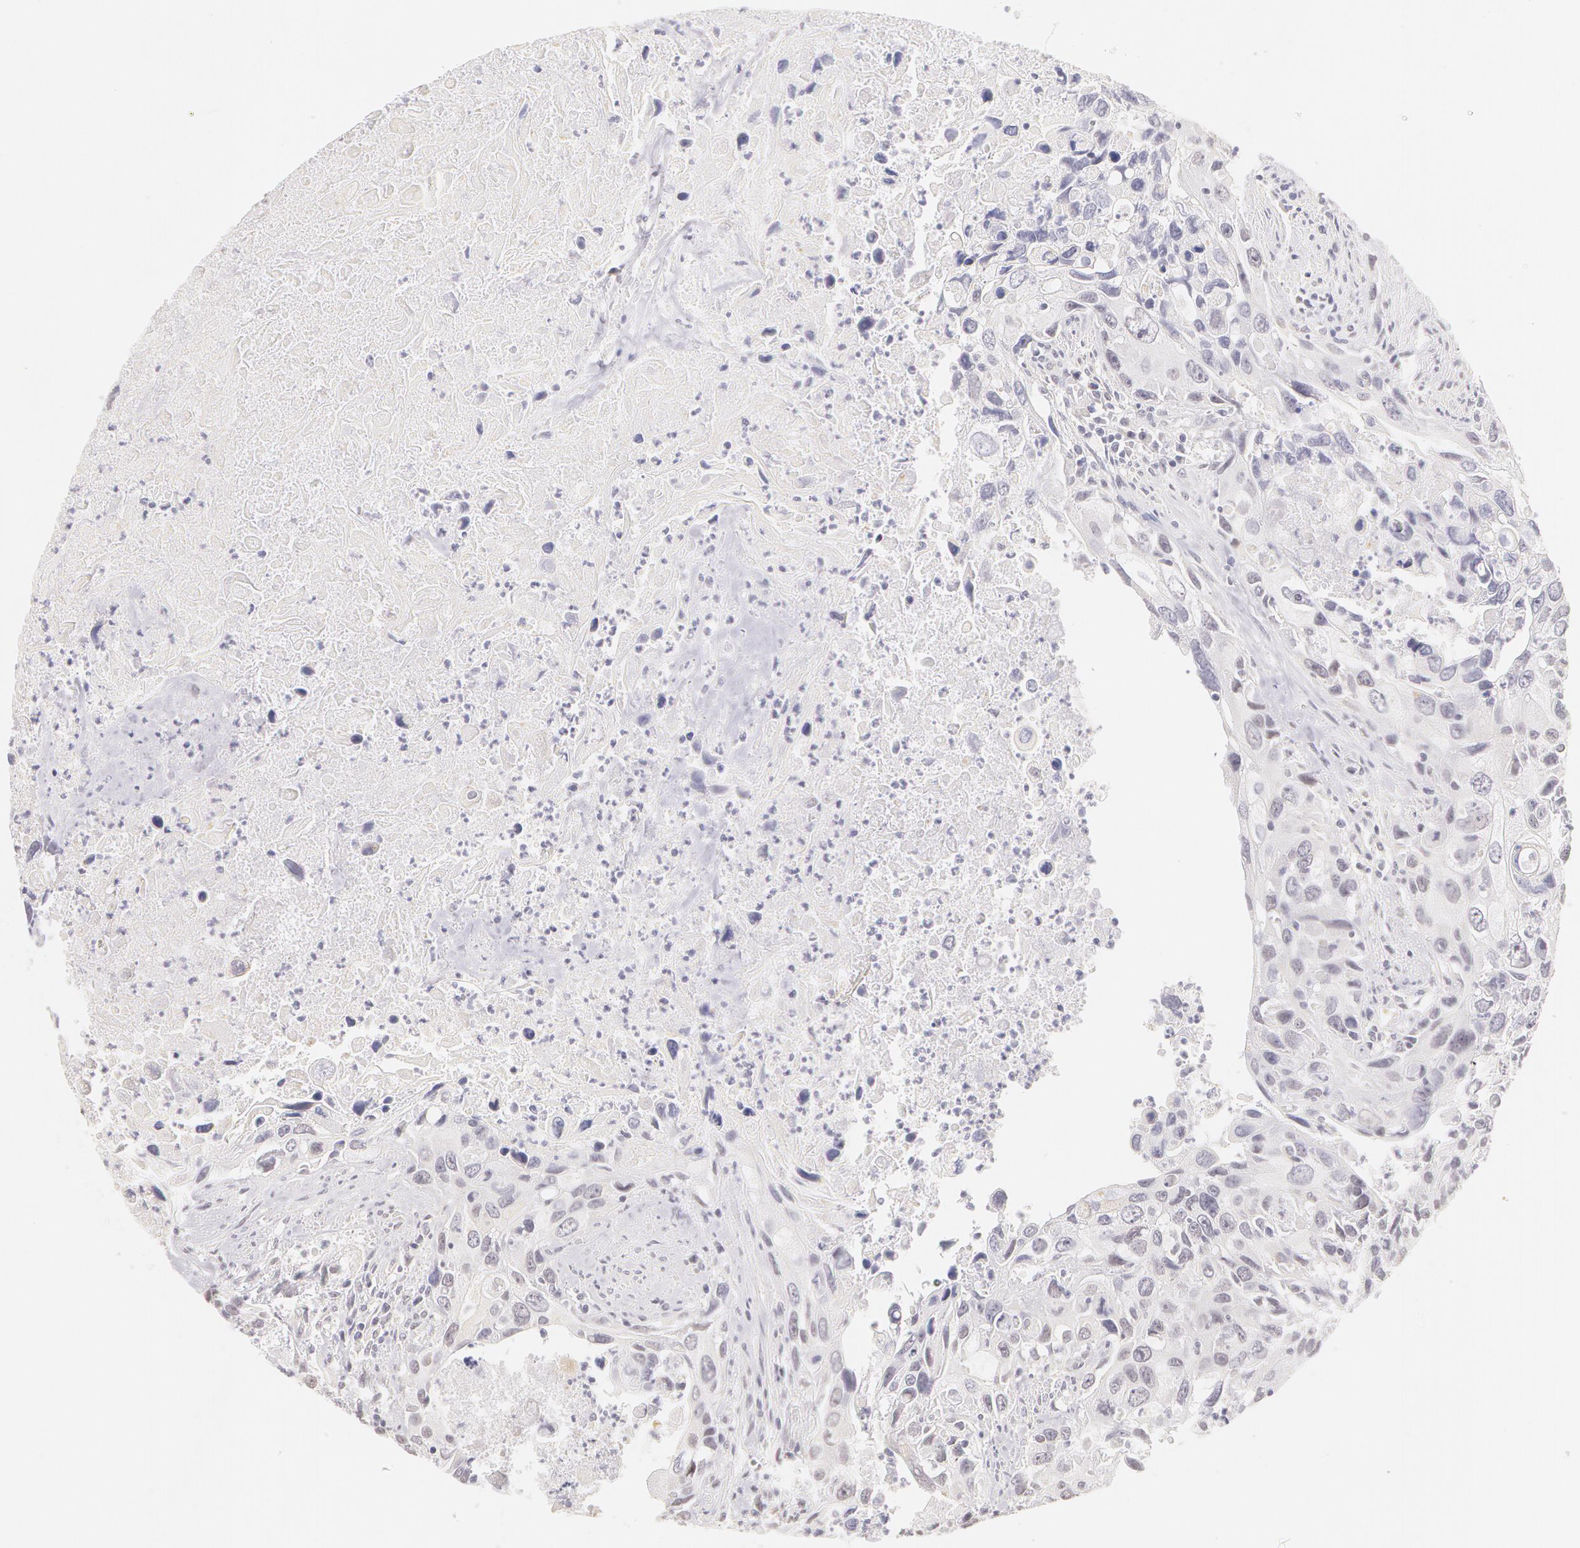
{"staining": {"intensity": "negative", "quantity": "none", "location": "none"}, "tissue": "urothelial cancer", "cell_type": "Tumor cells", "image_type": "cancer", "snomed": [{"axis": "morphology", "description": "Urothelial carcinoma, High grade"}, {"axis": "topography", "description": "Urinary bladder"}], "caption": "DAB (3,3'-diaminobenzidine) immunohistochemical staining of urothelial cancer demonstrates no significant staining in tumor cells.", "gene": "ZNF597", "patient": {"sex": "male", "age": 71}}